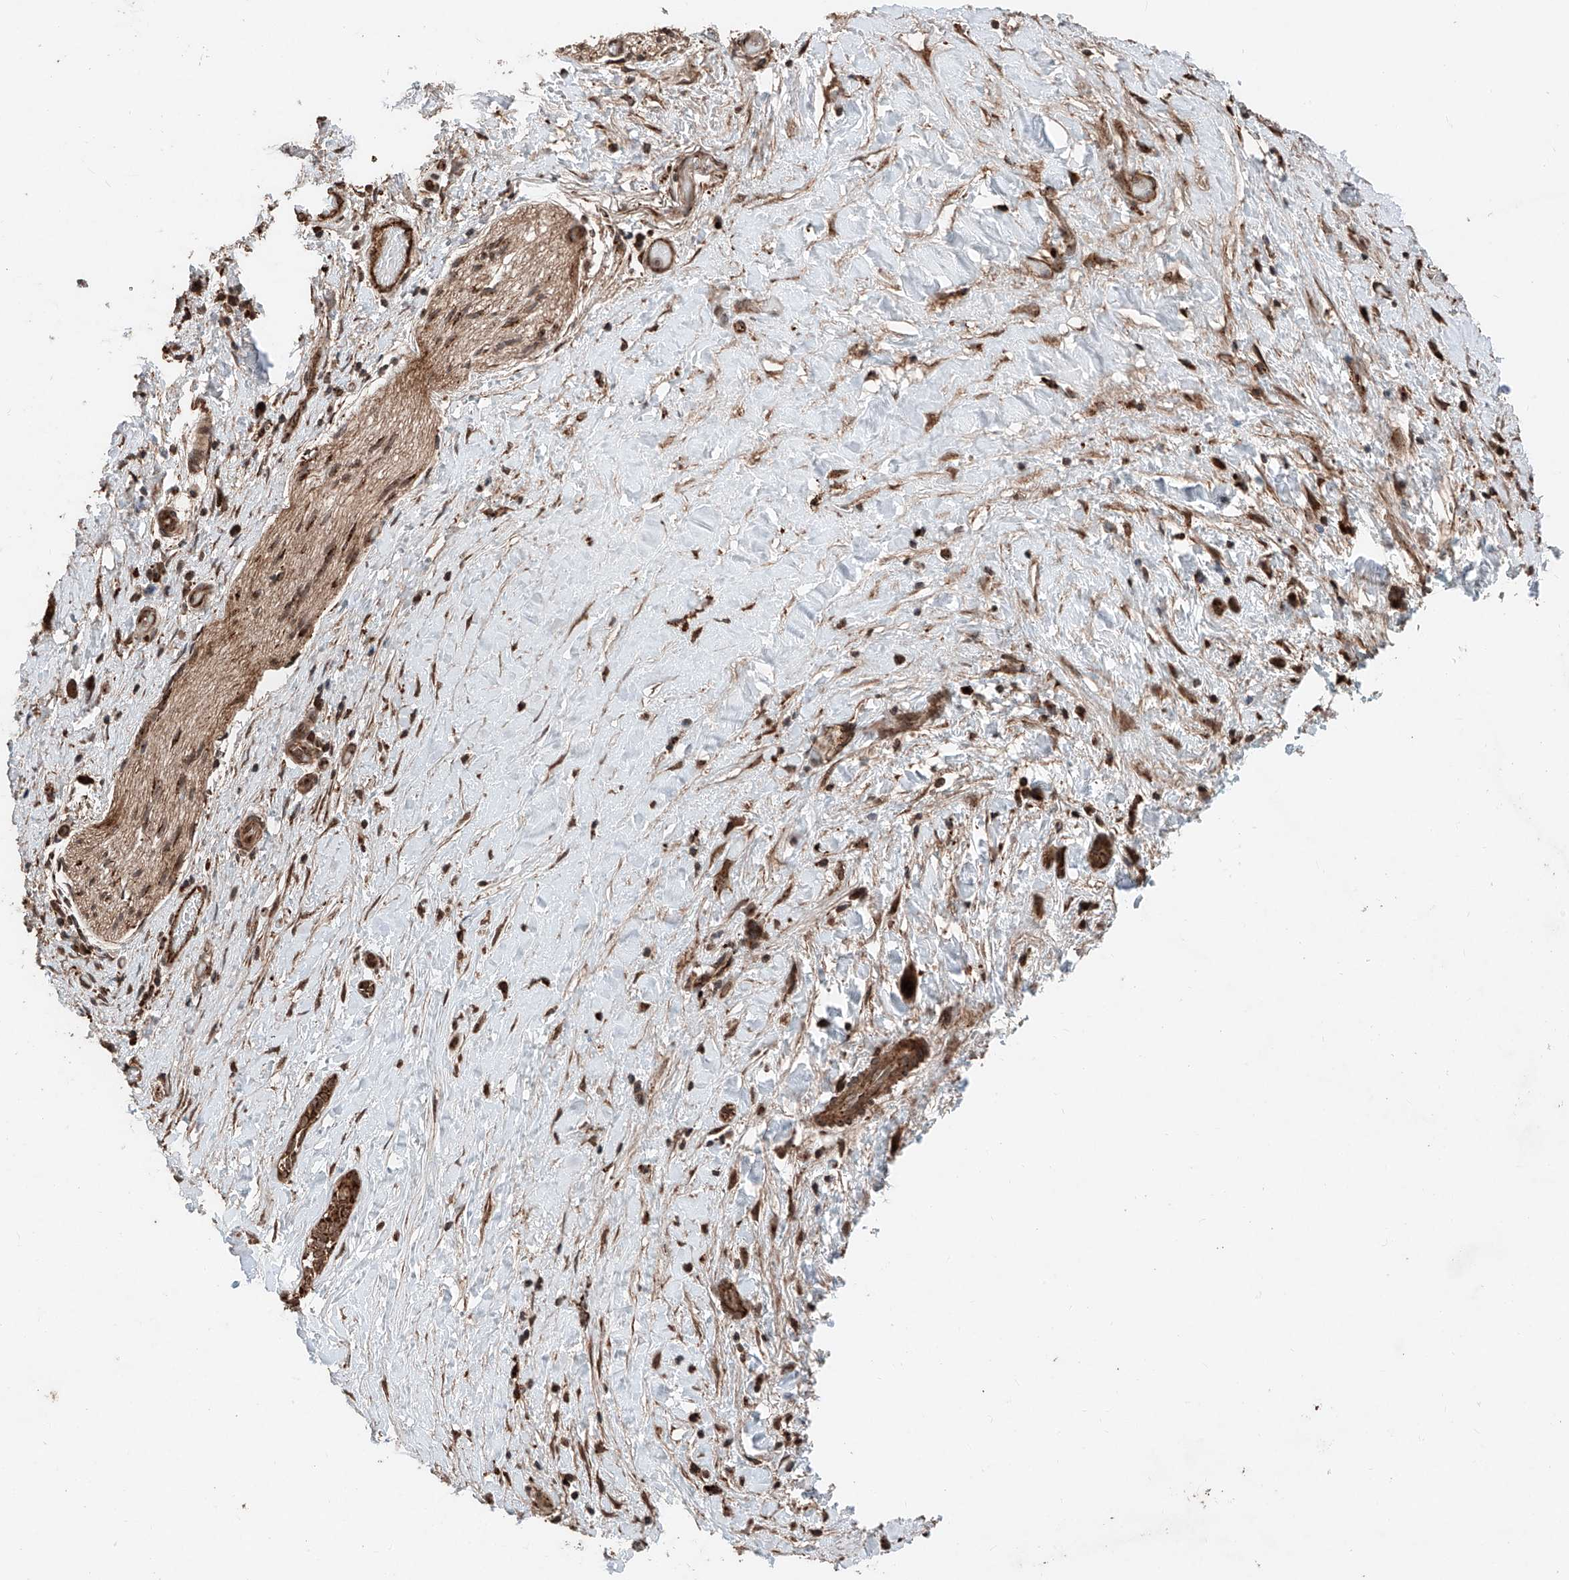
{"staining": {"intensity": "strong", "quantity": ">75%", "location": "cytoplasmic/membranous"}, "tissue": "pancreatic cancer", "cell_type": "Tumor cells", "image_type": "cancer", "snomed": [{"axis": "morphology", "description": "Normal tissue, NOS"}, {"axis": "morphology", "description": "Adenocarcinoma, NOS"}, {"axis": "topography", "description": "Pancreas"}, {"axis": "topography", "description": "Peripheral nerve tissue"}], "caption": "Human pancreatic cancer stained with a protein marker displays strong staining in tumor cells.", "gene": "ZSCAN29", "patient": {"sex": "female", "age": 63}}